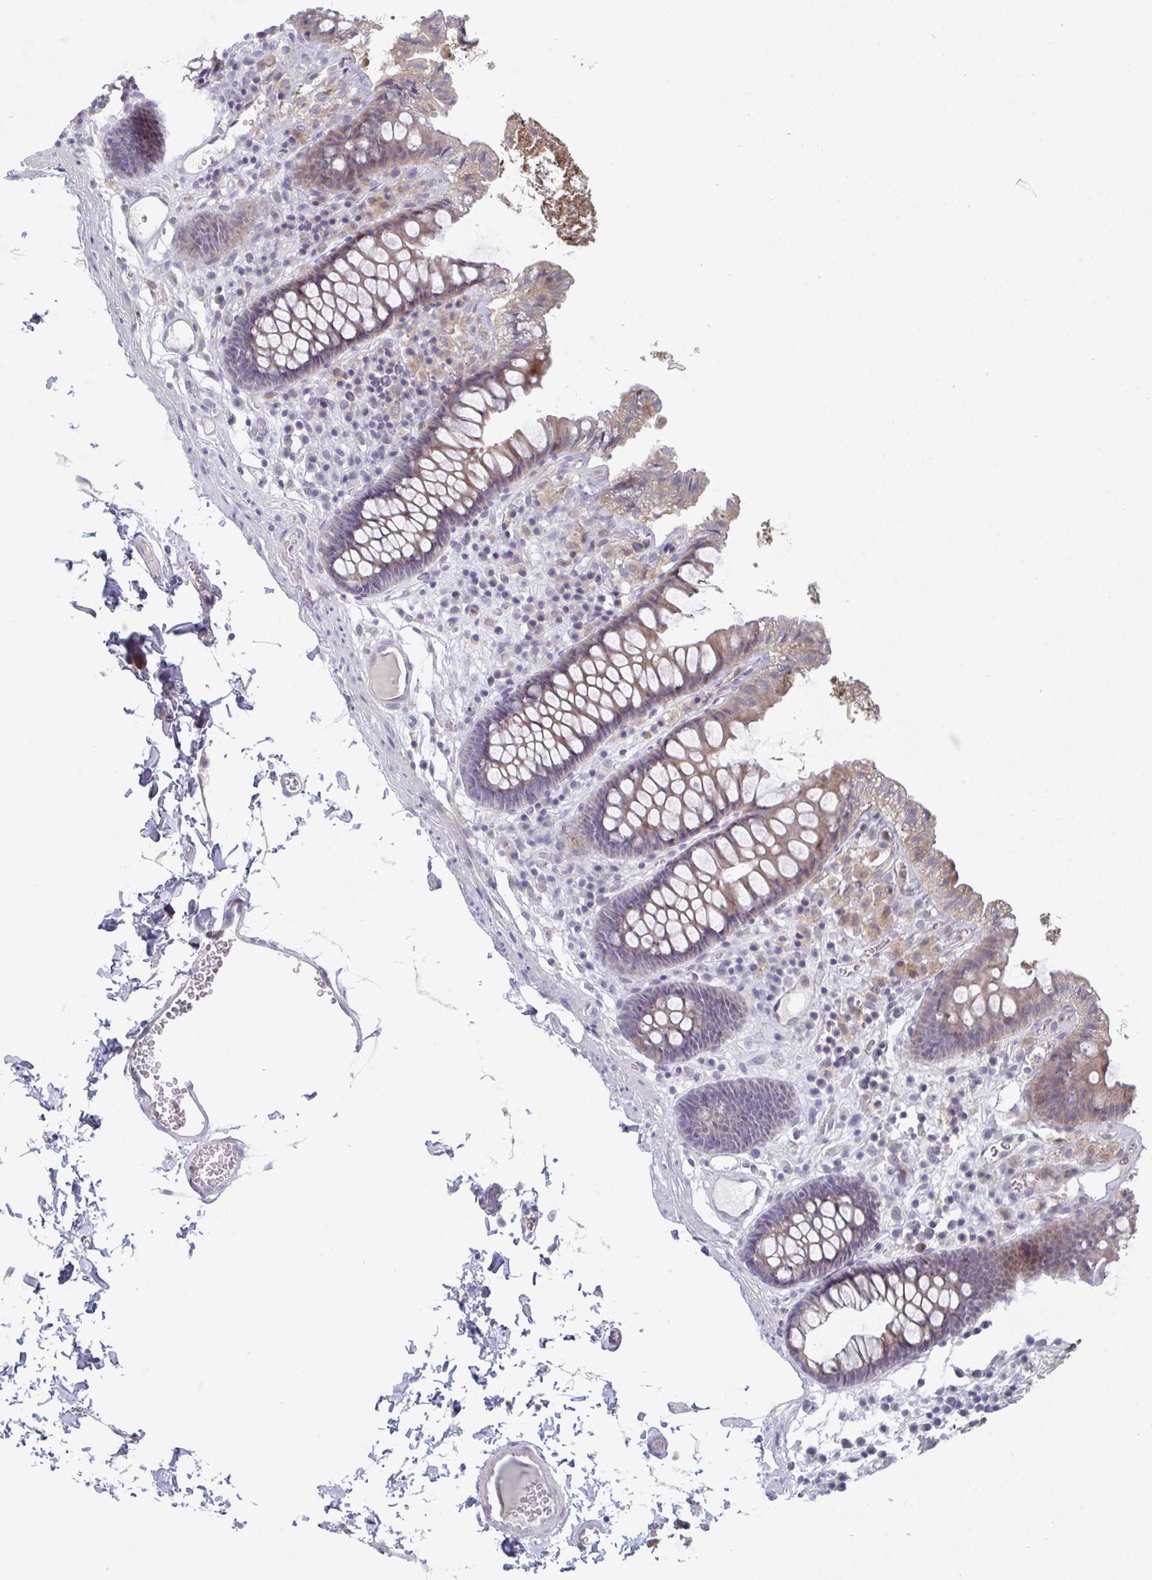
{"staining": {"intensity": "negative", "quantity": "none", "location": "none"}, "tissue": "colon", "cell_type": "Endothelial cells", "image_type": "normal", "snomed": [{"axis": "morphology", "description": "Normal tissue, NOS"}, {"axis": "topography", "description": "Colon"}, {"axis": "topography", "description": "Peripheral nerve tissue"}], "caption": "Protein analysis of benign colon displays no significant staining in endothelial cells.", "gene": "PTPRD", "patient": {"sex": "male", "age": 84}}